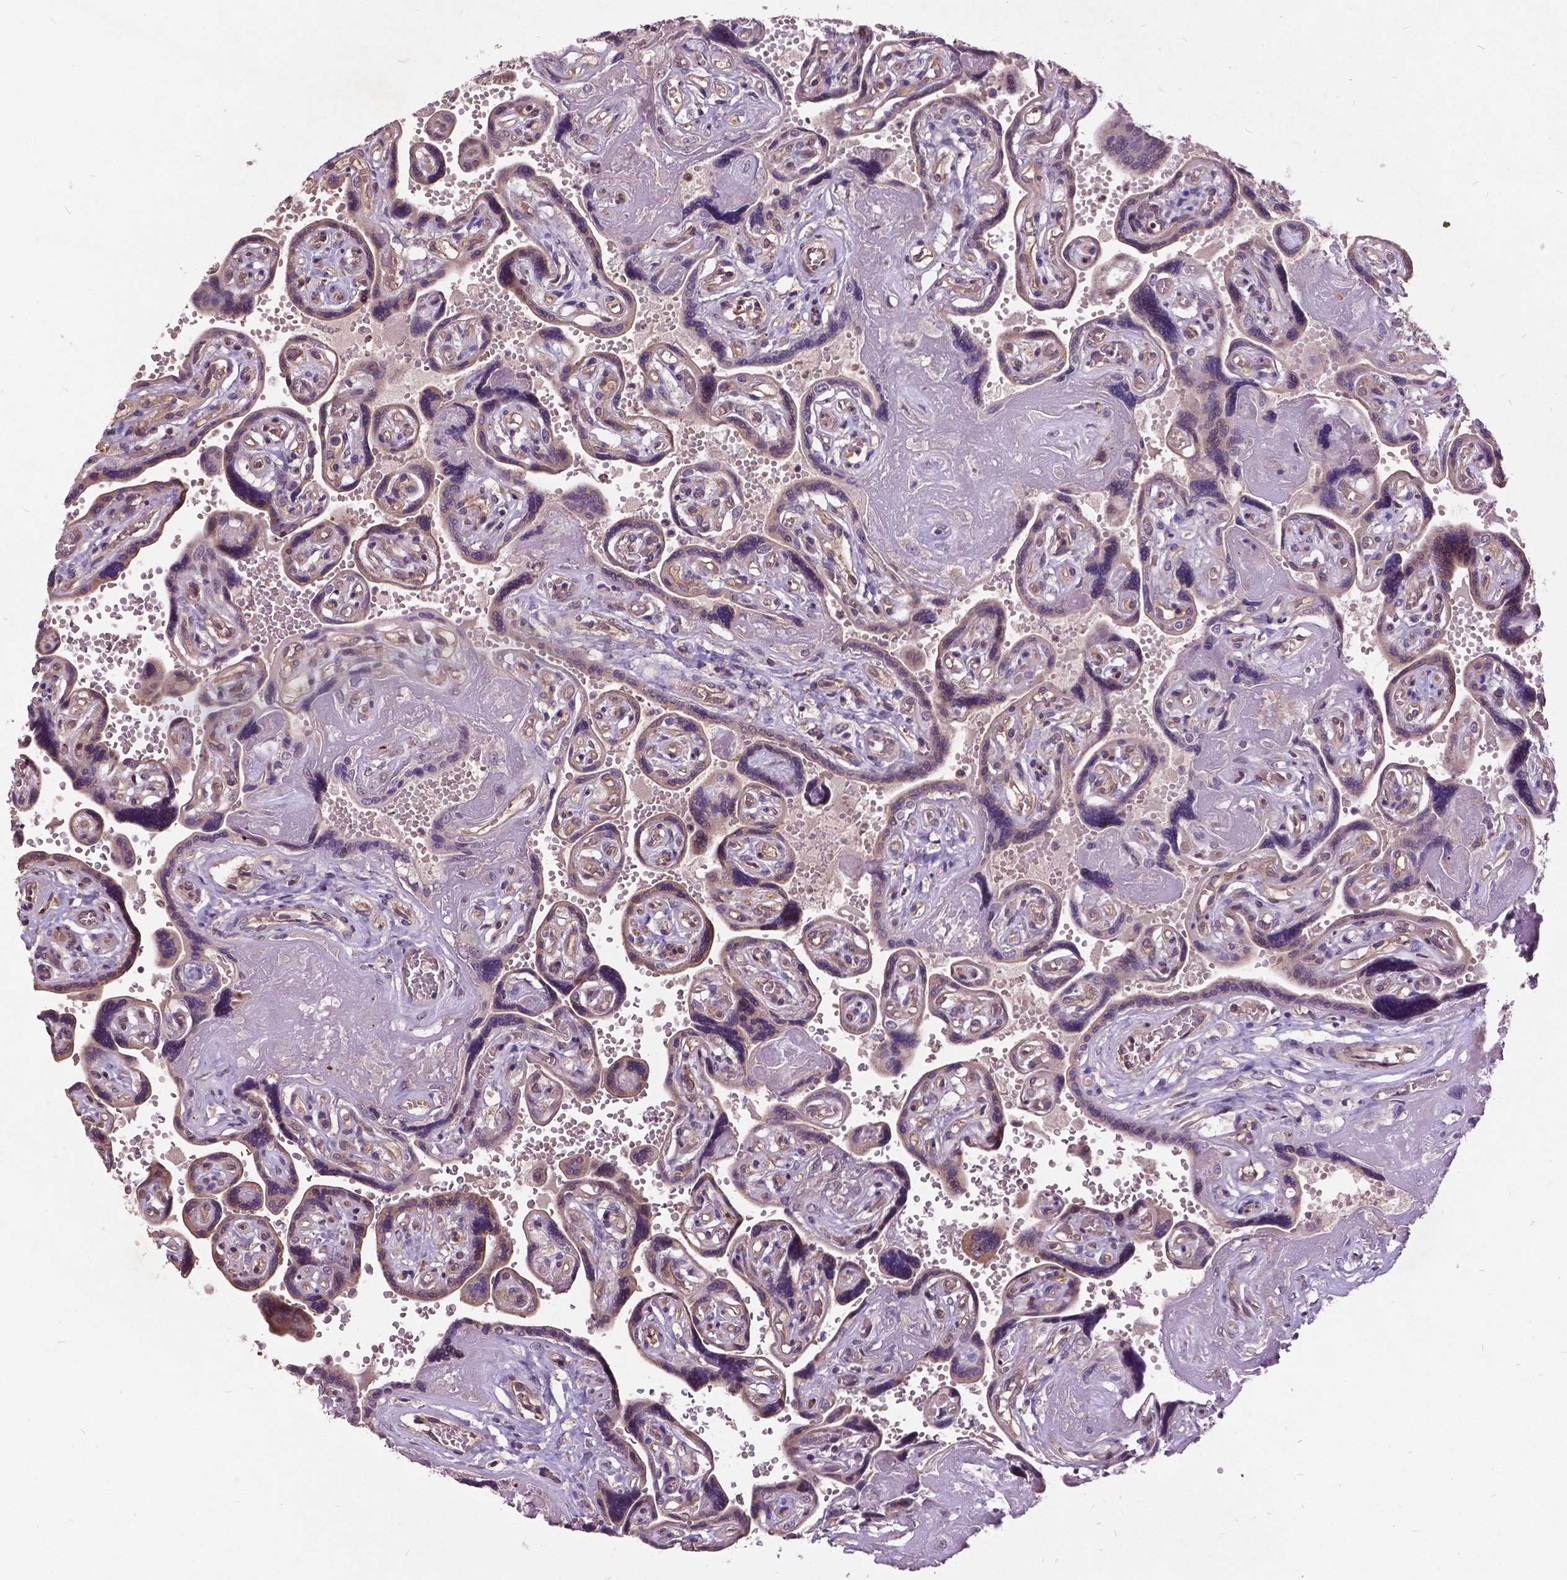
{"staining": {"intensity": "weak", "quantity": ">75%", "location": "cytoplasmic/membranous"}, "tissue": "placenta", "cell_type": "Decidual cells", "image_type": "normal", "snomed": [{"axis": "morphology", "description": "Normal tissue, NOS"}, {"axis": "topography", "description": "Placenta"}], "caption": "There is low levels of weak cytoplasmic/membranous expression in decidual cells of normal placenta, as demonstrated by immunohistochemical staining (brown color).", "gene": "AP1S3", "patient": {"sex": "female", "age": 32}}